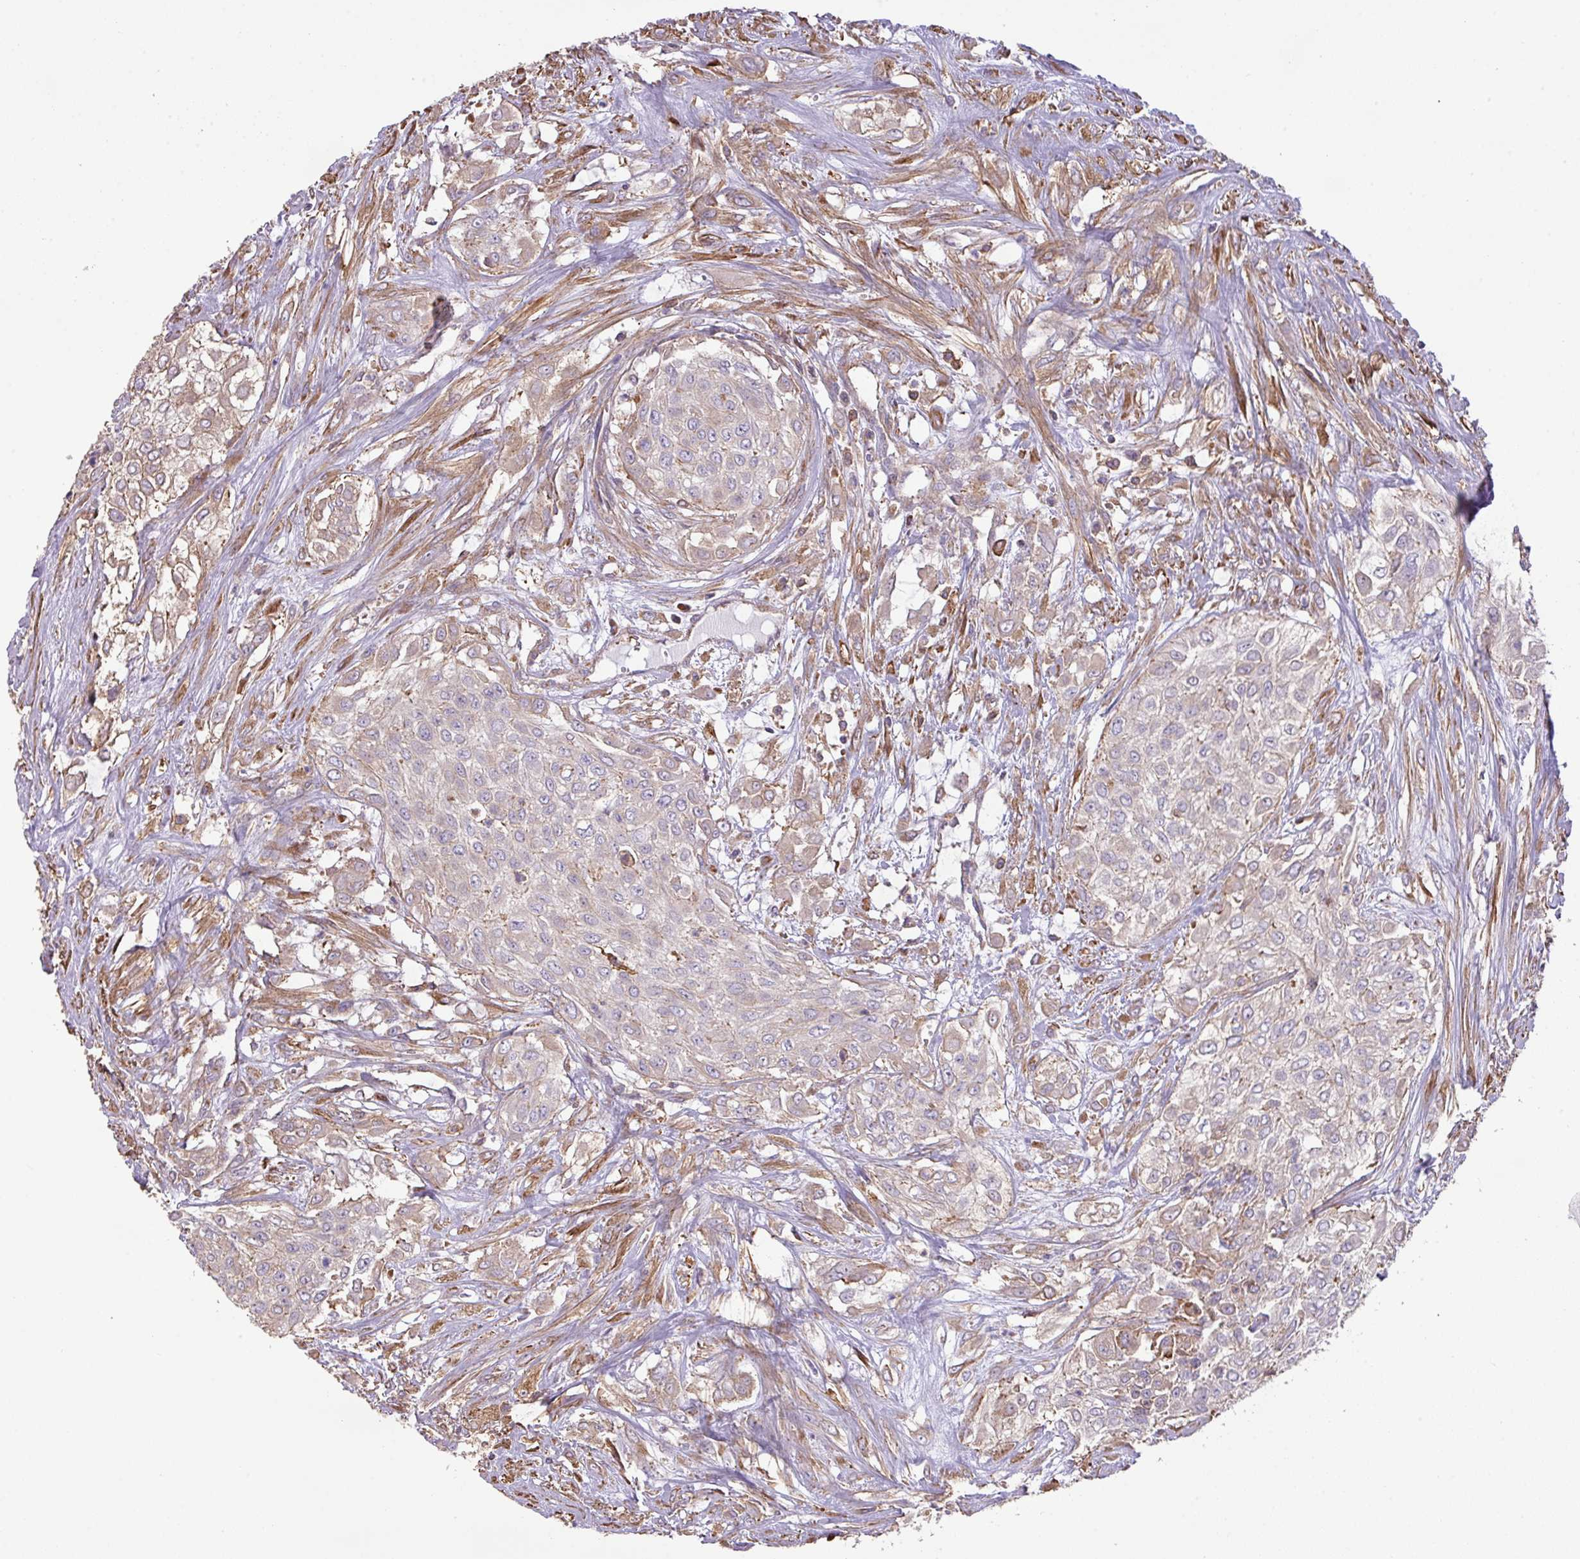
{"staining": {"intensity": "negative", "quantity": "none", "location": "none"}, "tissue": "urothelial cancer", "cell_type": "Tumor cells", "image_type": "cancer", "snomed": [{"axis": "morphology", "description": "Urothelial carcinoma, High grade"}, {"axis": "topography", "description": "Urinary bladder"}], "caption": "Tumor cells show no significant protein expression in urothelial cancer.", "gene": "LRRC41", "patient": {"sex": "male", "age": 67}}